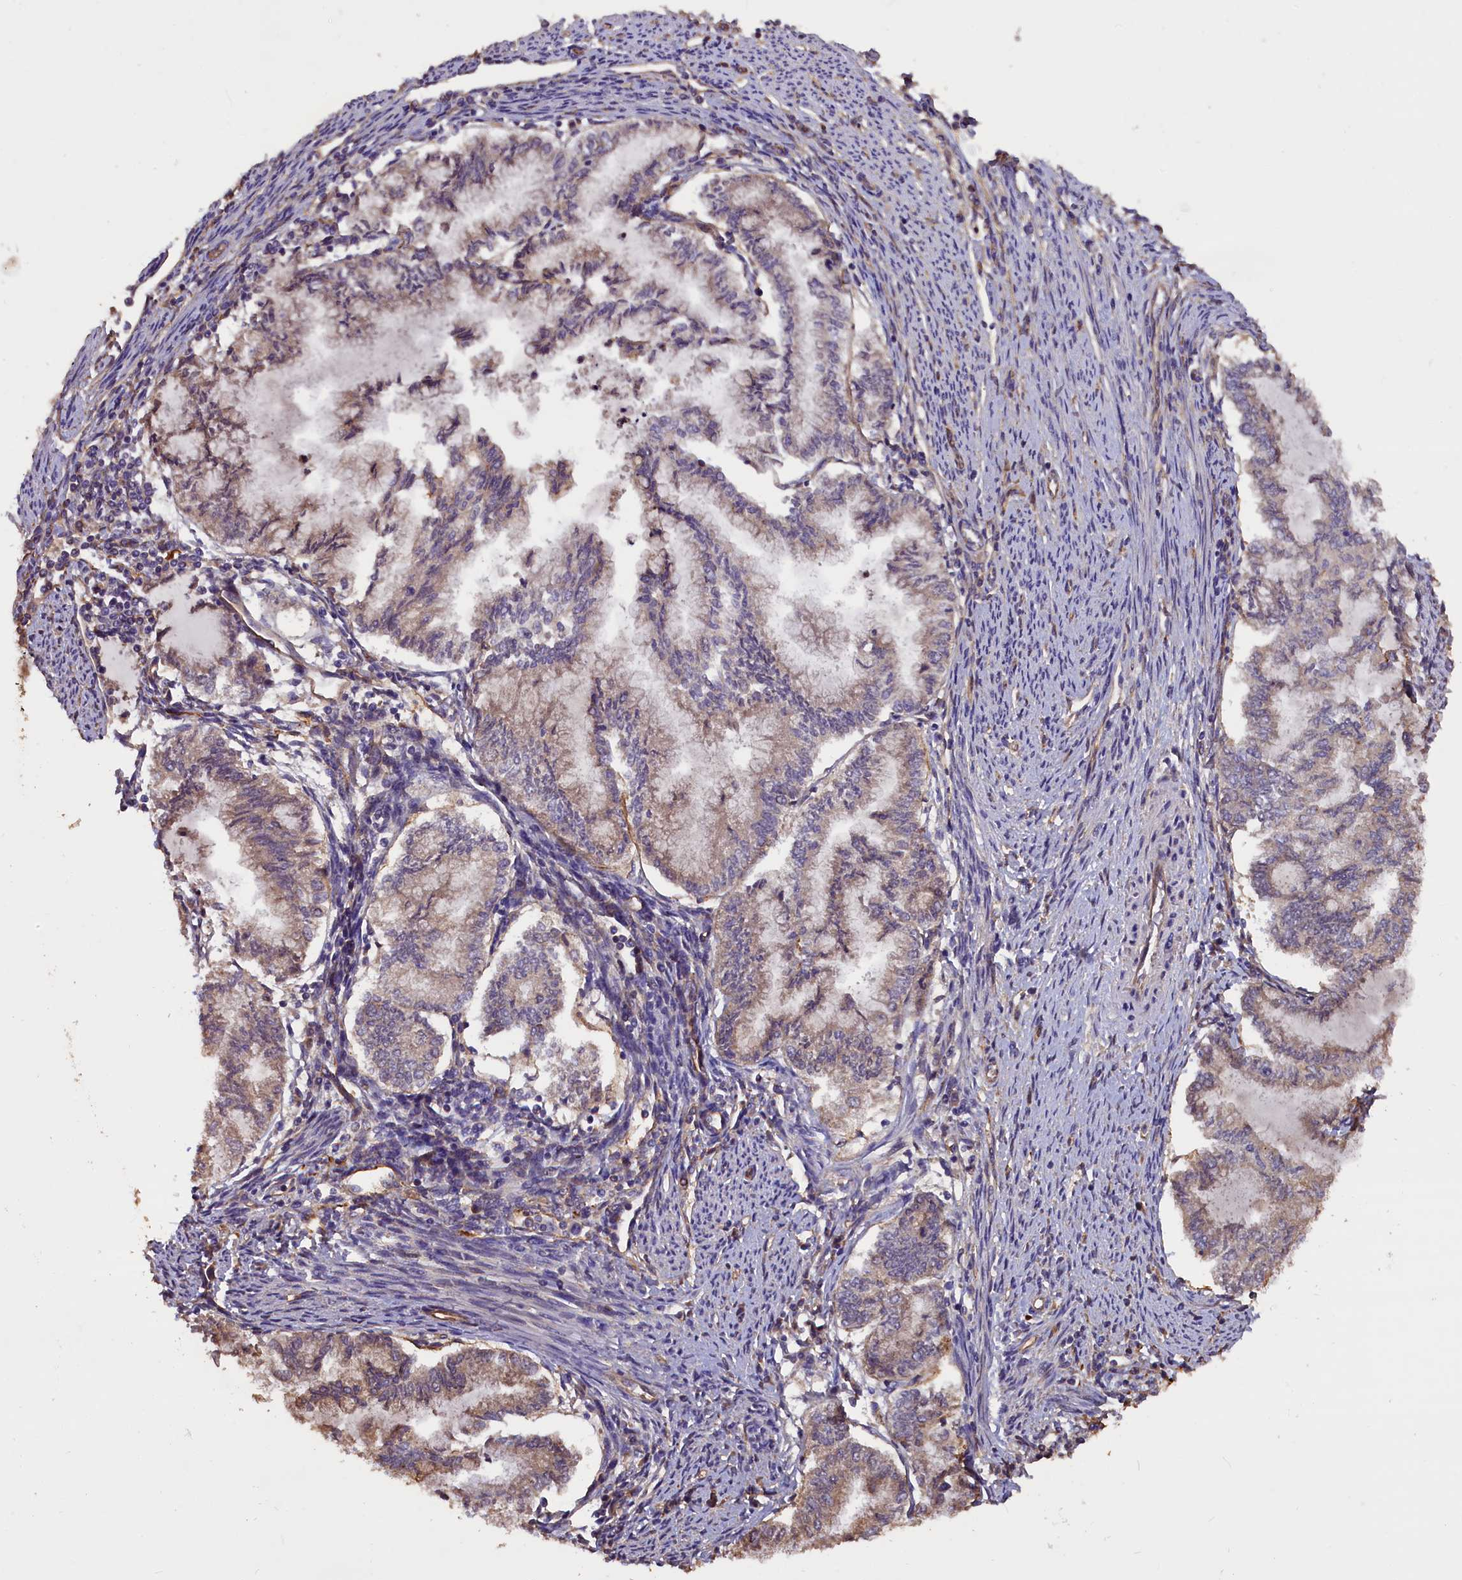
{"staining": {"intensity": "weak", "quantity": "25%-75%", "location": "cytoplasmic/membranous"}, "tissue": "endometrial cancer", "cell_type": "Tumor cells", "image_type": "cancer", "snomed": [{"axis": "morphology", "description": "Adenocarcinoma, NOS"}, {"axis": "topography", "description": "Endometrium"}], "caption": "Immunohistochemistry (IHC) (DAB (3,3'-diaminobenzidine)) staining of endometrial cancer reveals weak cytoplasmic/membranous protein positivity in approximately 25%-75% of tumor cells.", "gene": "ERMARD", "patient": {"sex": "female", "age": 79}}